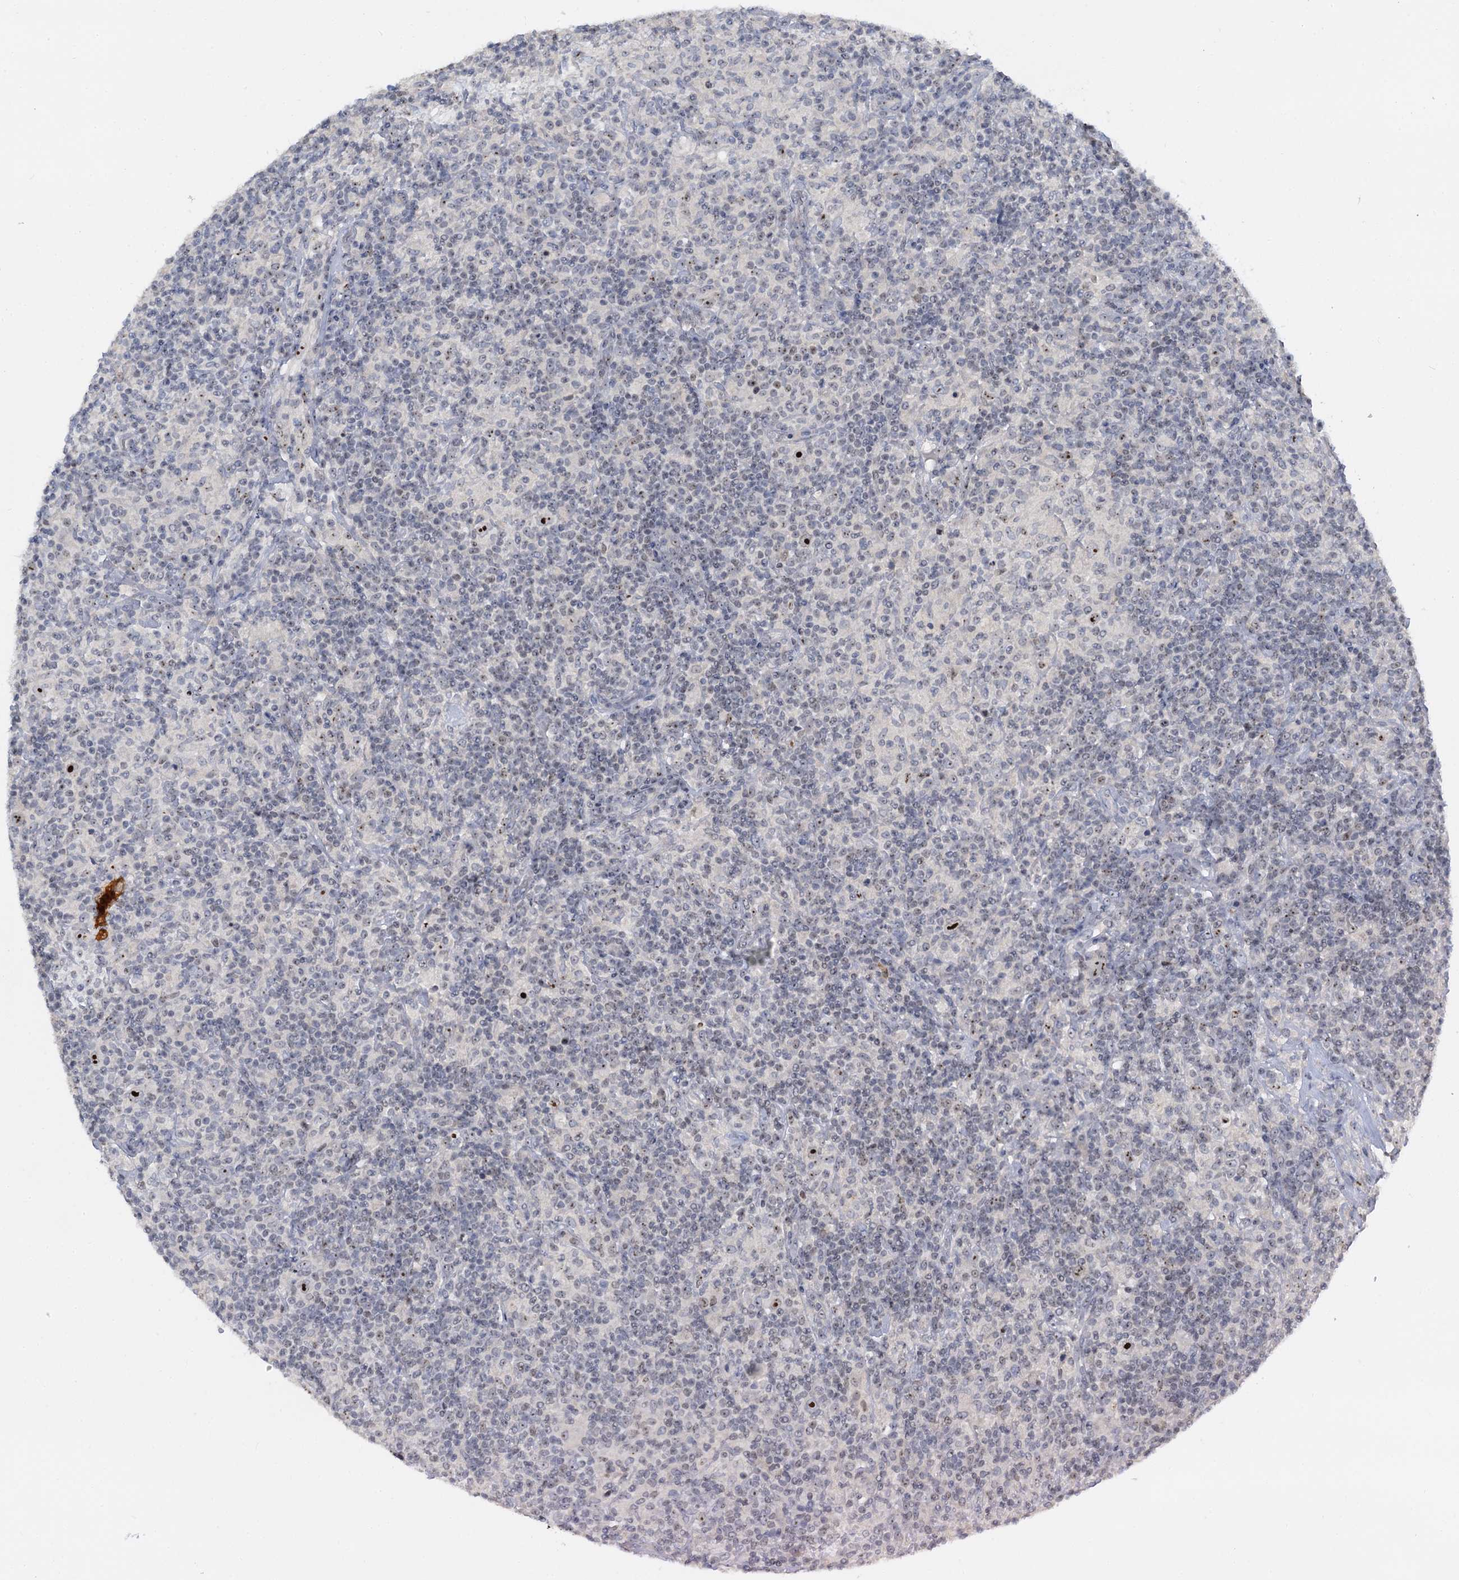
{"staining": {"intensity": "strong", "quantity": ">75%", "location": "nuclear"}, "tissue": "lymphoma", "cell_type": "Tumor cells", "image_type": "cancer", "snomed": [{"axis": "morphology", "description": "Hodgkin's disease, NOS"}, {"axis": "topography", "description": "Lymph node"}], "caption": "Hodgkin's disease stained with a brown dye displays strong nuclear positive positivity in about >75% of tumor cells.", "gene": "NOP2", "patient": {"sex": "male", "age": 70}}